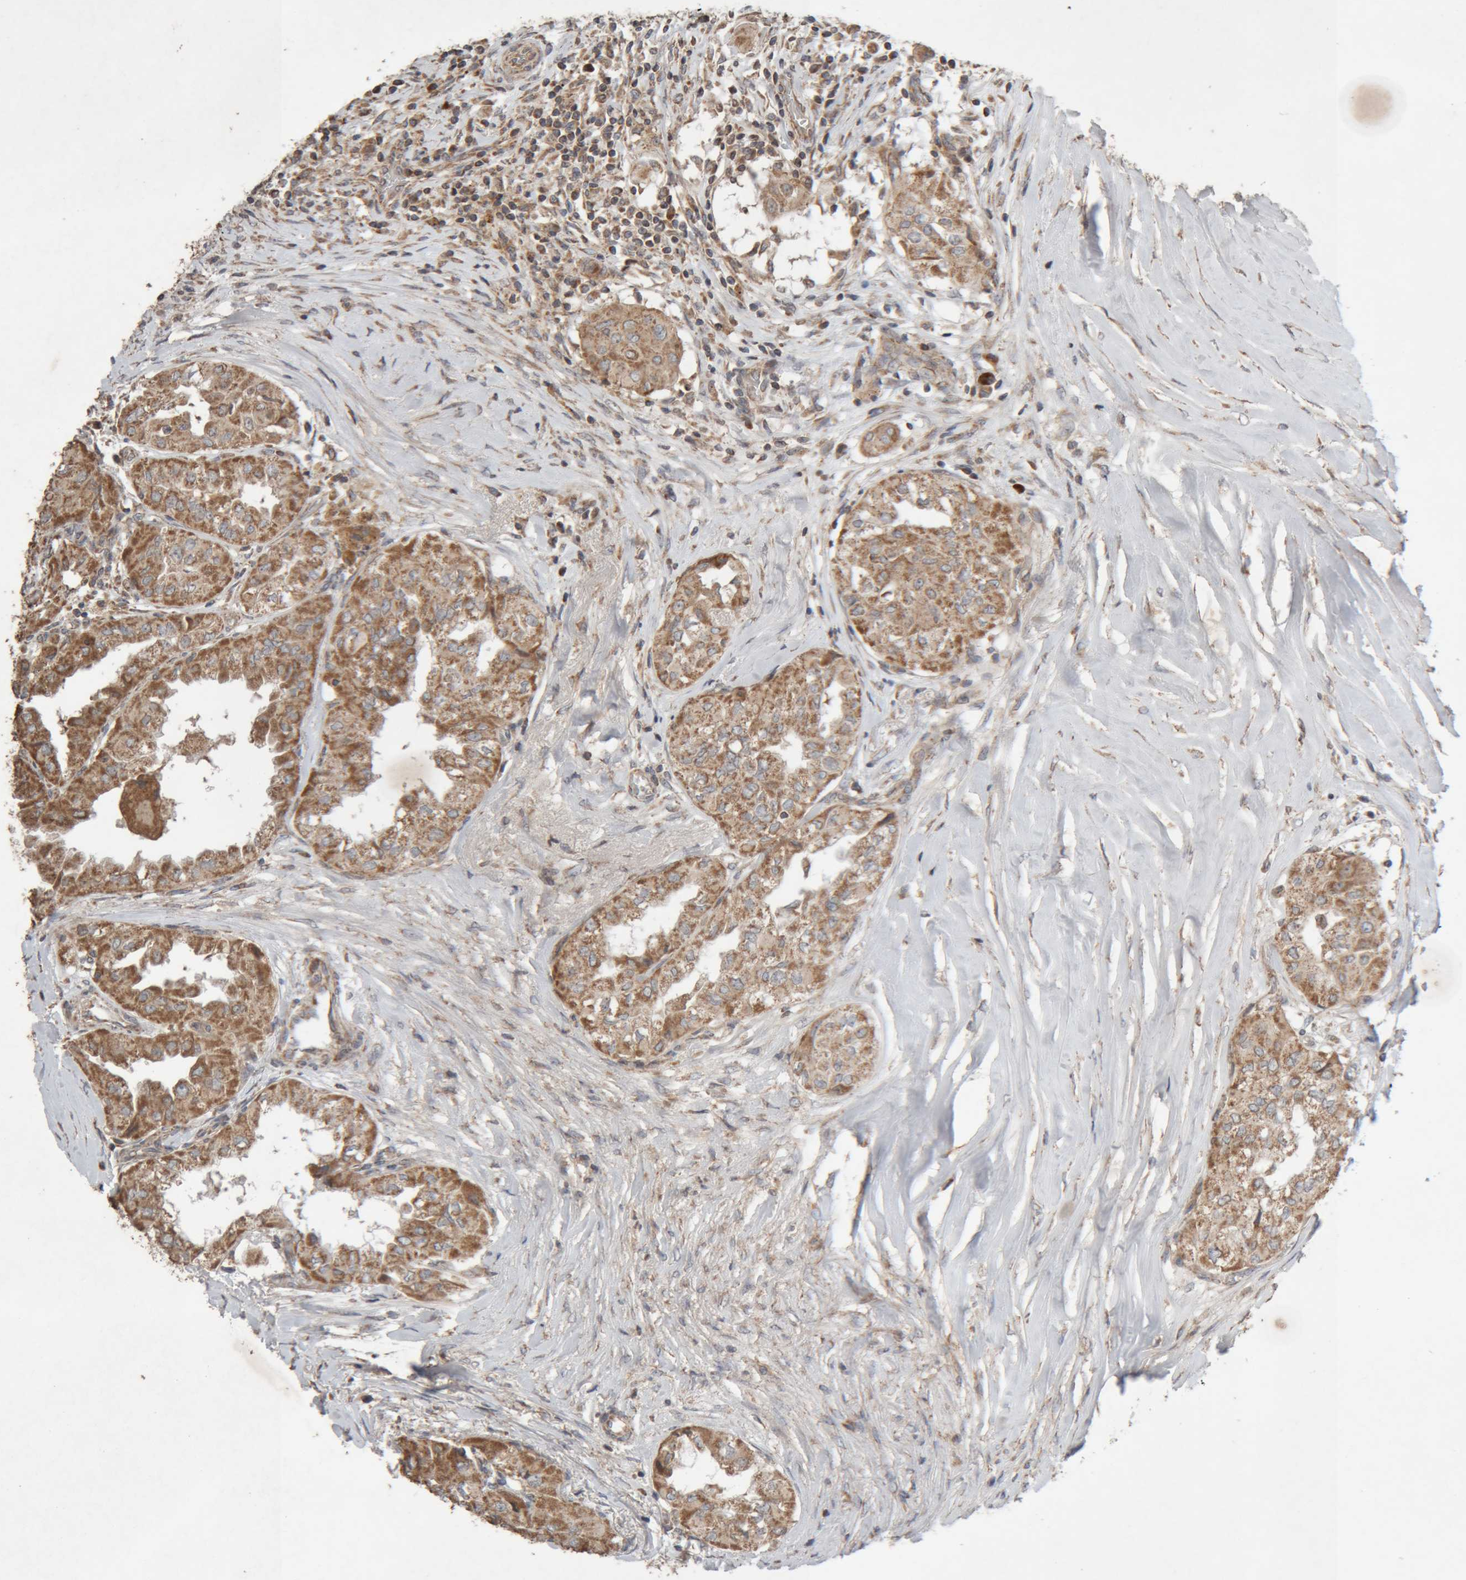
{"staining": {"intensity": "strong", "quantity": ">75%", "location": "cytoplasmic/membranous"}, "tissue": "thyroid cancer", "cell_type": "Tumor cells", "image_type": "cancer", "snomed": [{"axis": "morphology", "description": "Papillary adenocarcinoma, NOS"}, {"axis": "topography", "description": "Thyroid gland"}], "caption": "Papillary adenocarcinoma (thyroid) stained for a protein exhibits strong cytoplasmic/membranous positivity in tumor cells.", "gene": "KIF21B", "patient": {"sex": "female", "age": 59}}